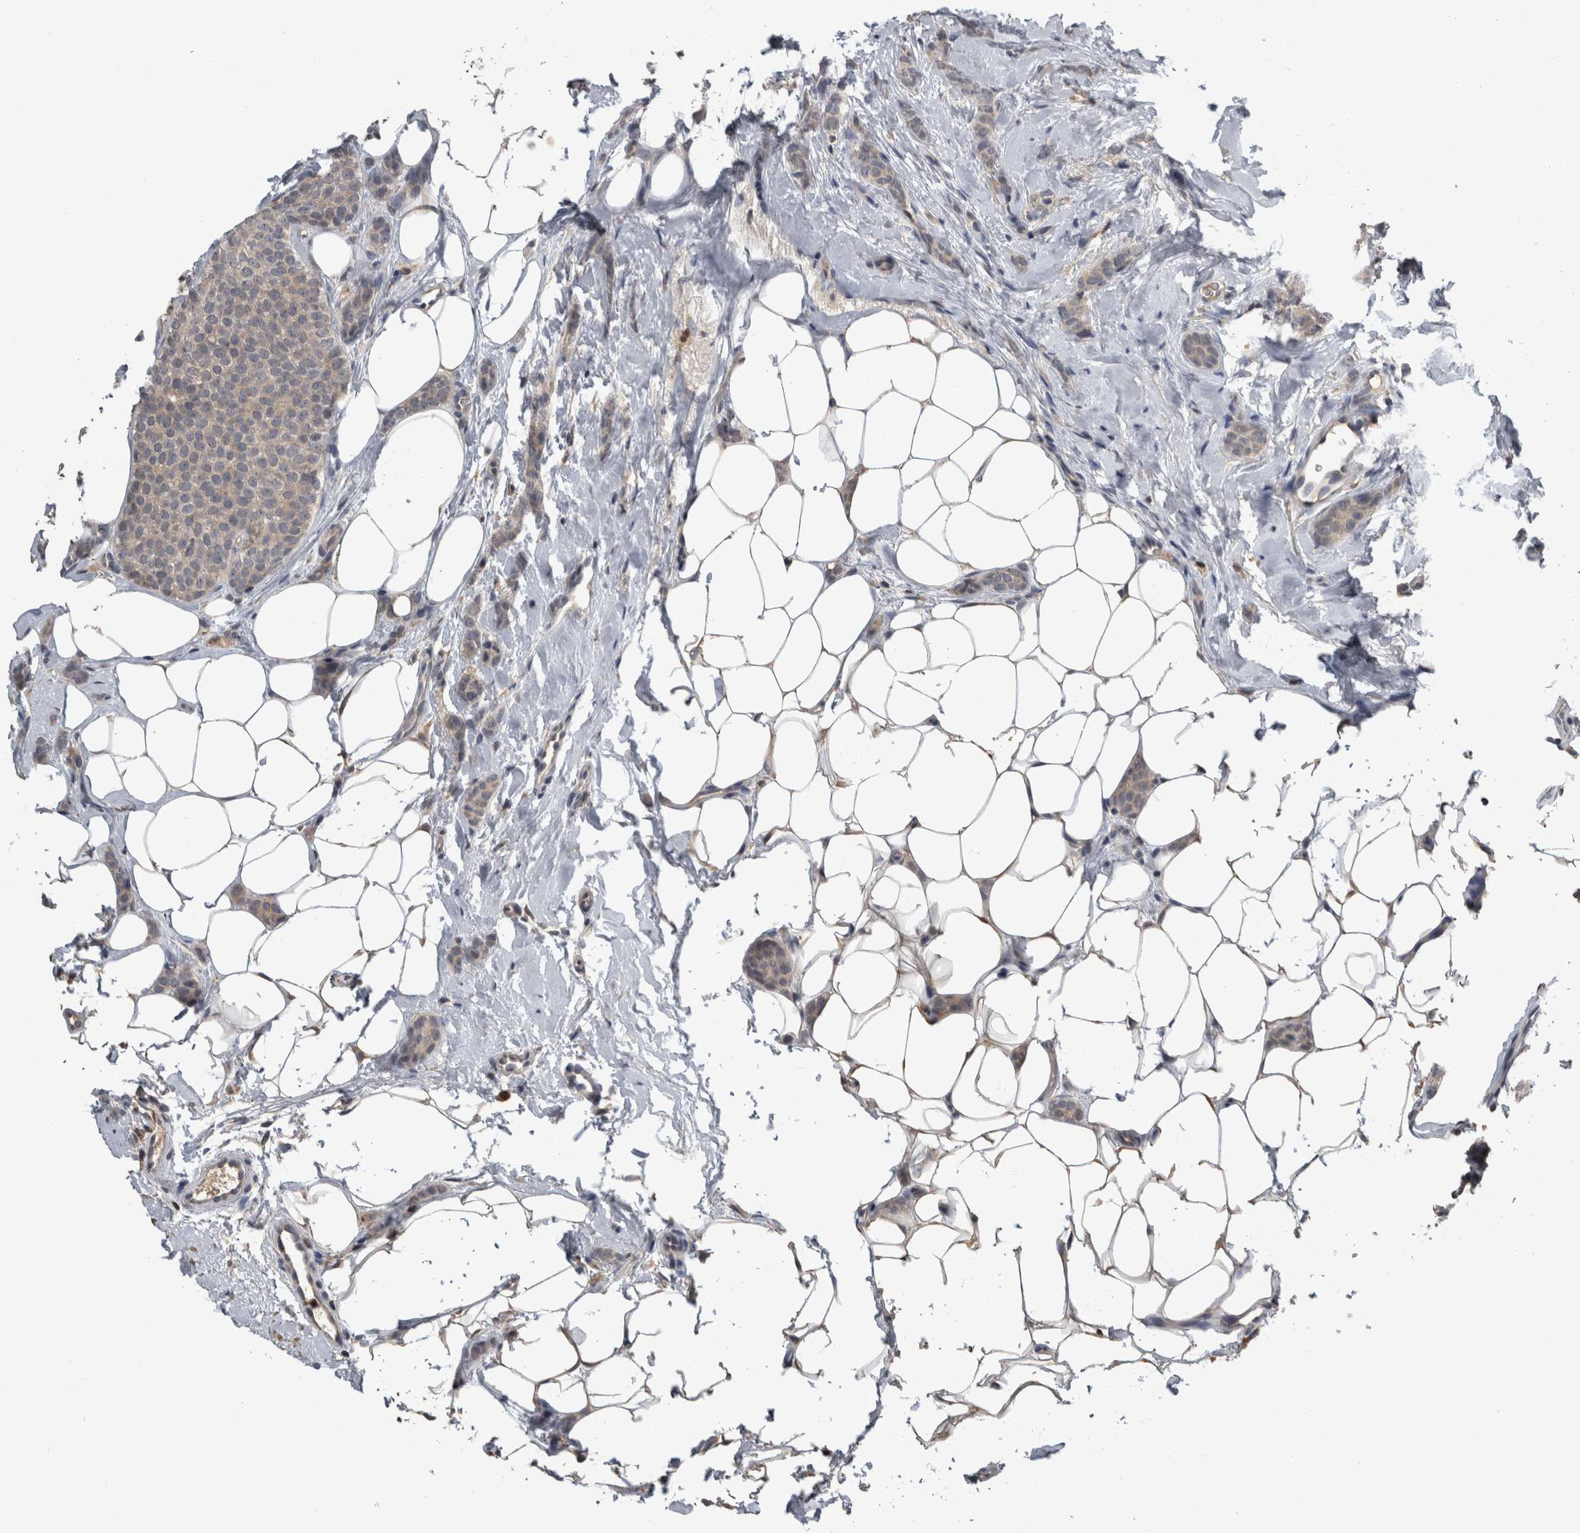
{"staining": {"intensity": "negative", "quantity": "none", "location": "none"}, "tissue": "breast cancer", "cell_type": "Tumor cells", "image_type": "cancer", "snomed": [{"axis": "morphology", "description": "Lobular carcinoma"}, {"axis": "topography", "description": "Skin"}, {"axis": "topography", "description": "Breast"}], "caption": "Human breast lobular carcinoma stained for a protein using IHC reveals no staining in tumor cells.", "gene": "ANXA13", "patient": {"sex": "female", "age": 46}}